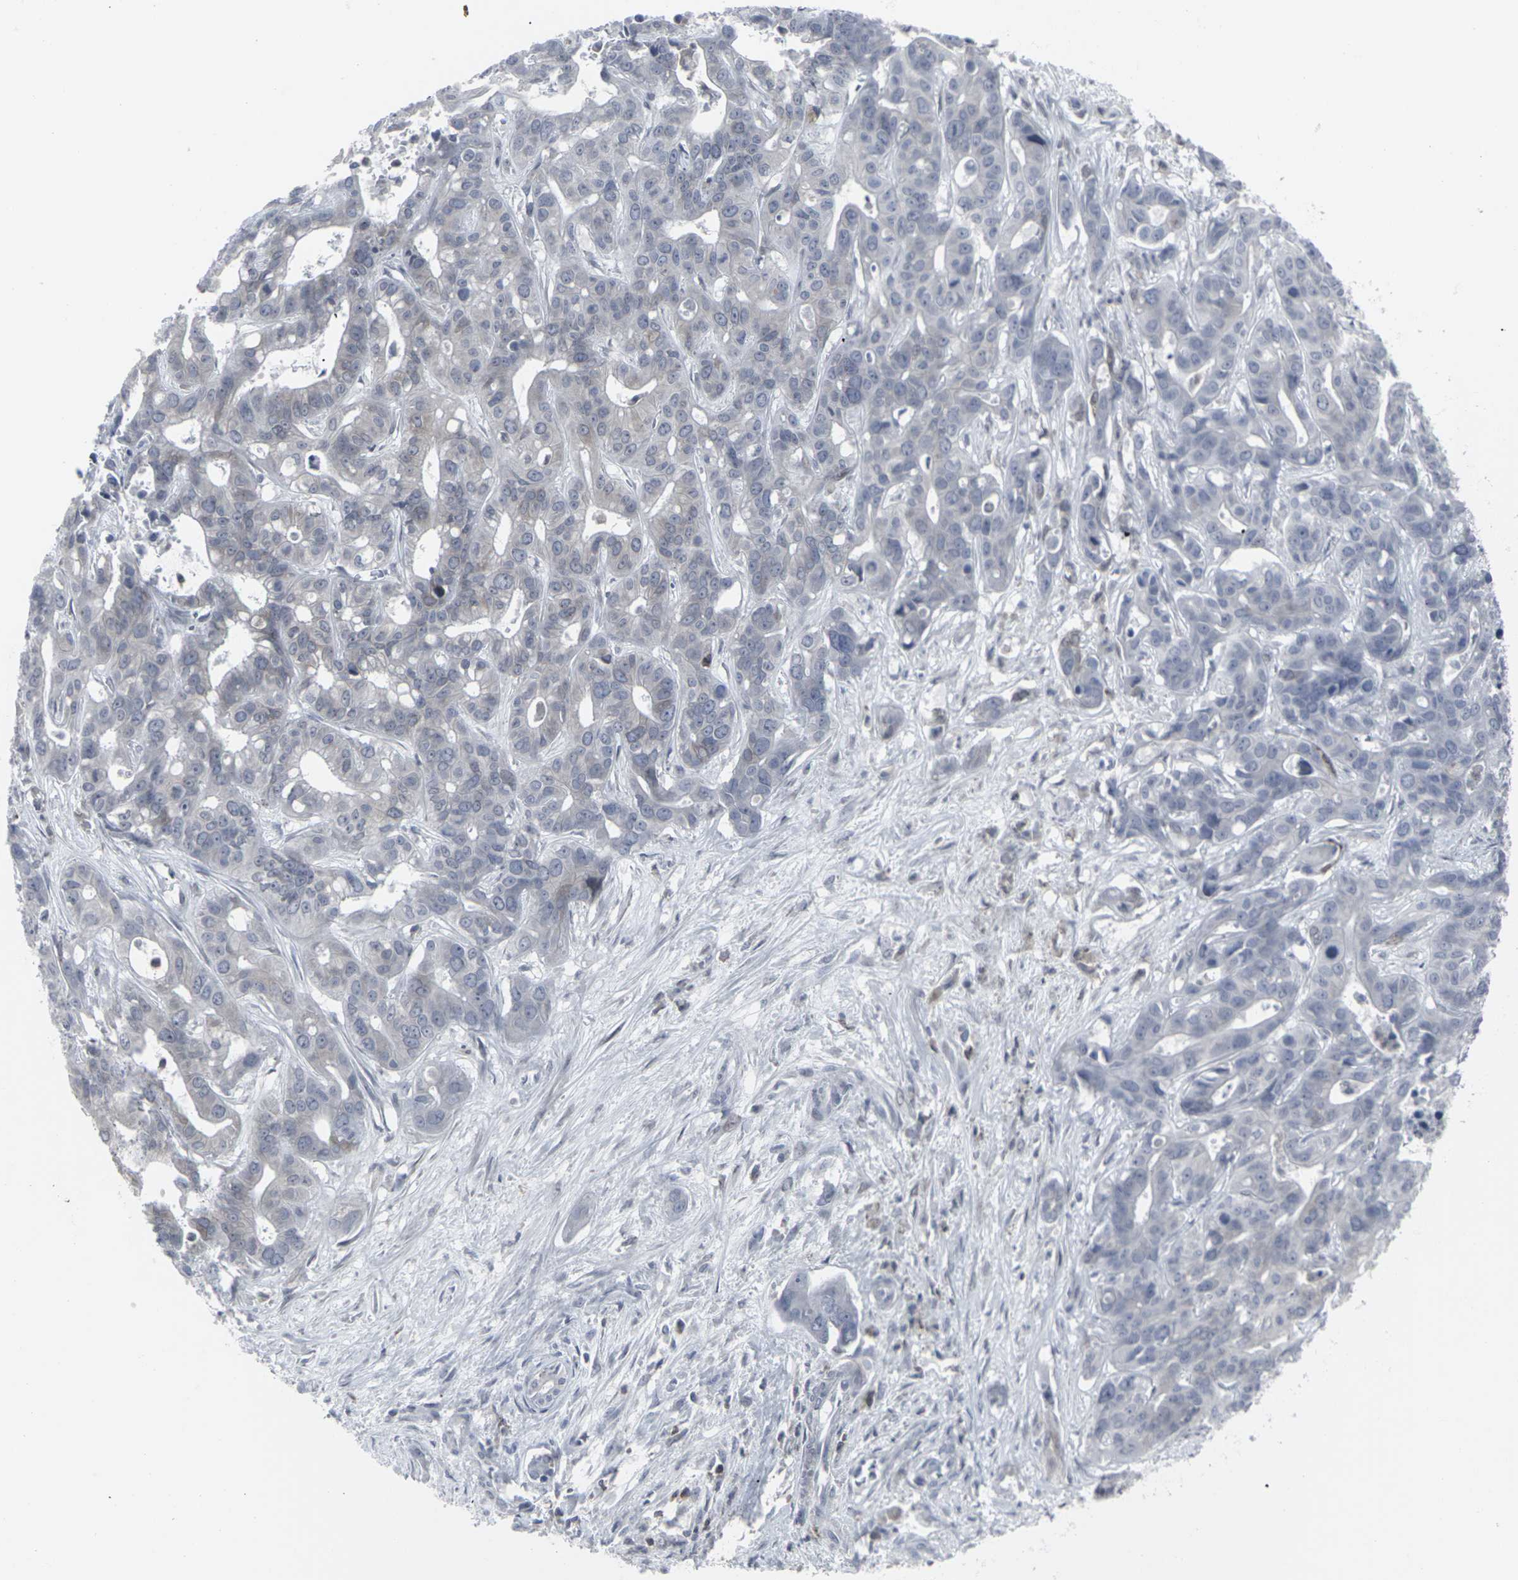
{"staining": {"intensity": "negative", "quantity": "none", "location": "none"}, "tissue": "liver cancer", "cell_type": "Tumor cells", "image_type": "cancer", "snomed": [{"axis": "morphology", "description": "Cholangiocarcinoma"}, {"axis": "topography", "description": "Liver"}], "caption": "A histopathology image of liver cholangiocarcinoma stained for a protein reveals no brown staining in tumor cells.", "gene": "APOBEC2", "patient": {"sex": "female", "age": 65}}